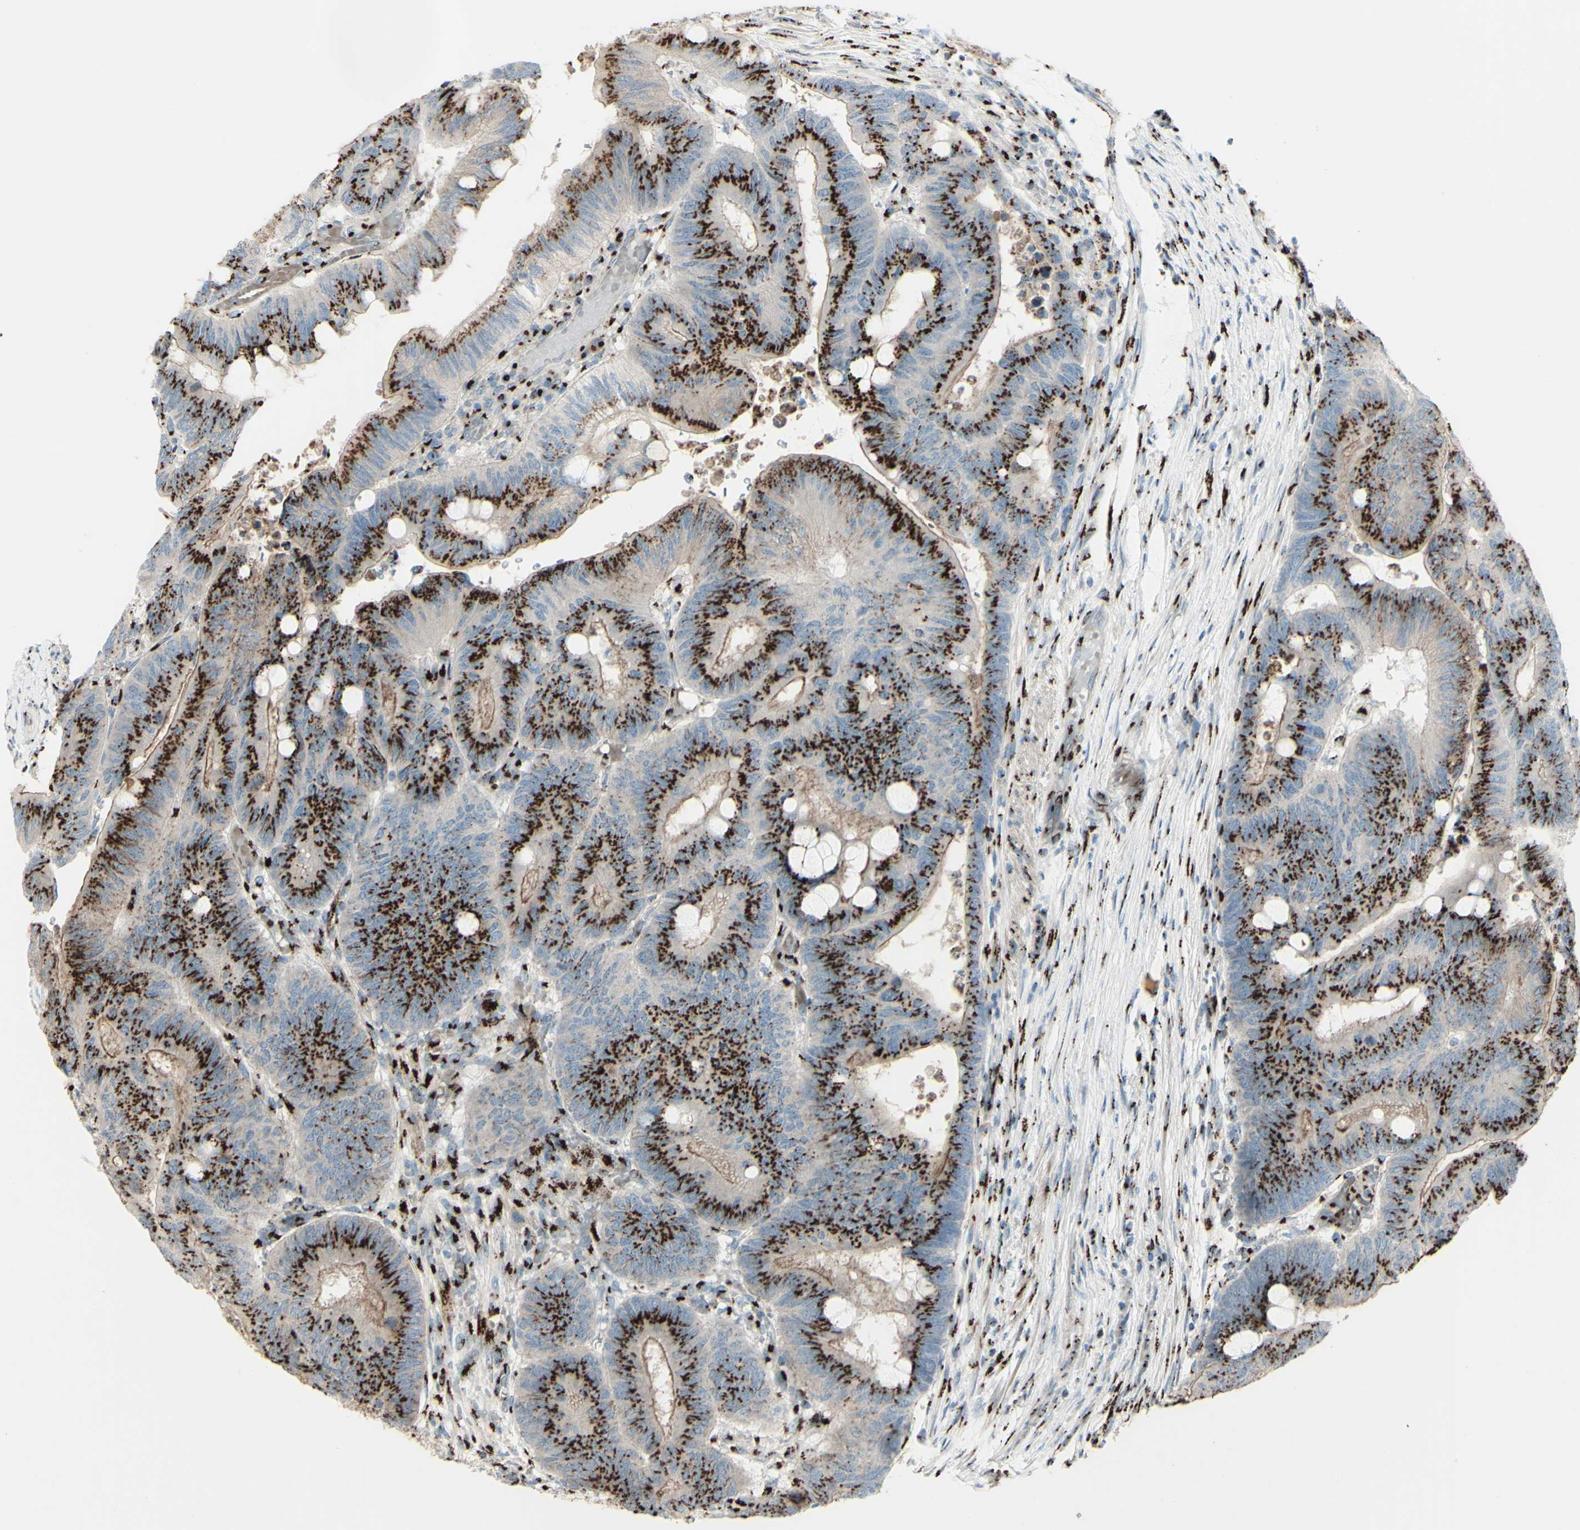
{"staining": {"intensity": "strong", "quantity": ">75%", "location": "cytoplasmic/membranous"}, "tissue": "colorectal cancer", "cell_type": "Tumor cells", "image_type": "cancer", "snomed": [{"axis": "morphology", "description": "Normal tissue, NOS"}, {"axis": "morphology", "description": "Adenocarcinoma, NOS"}, {"axis": "topography", "description": "Rectum"}, {"axis": "topography", "description": "Peripheral nerve tissue"}], "caption": "The photomicrograph shows a brown stain indicating the presence of a protein in the cytoplasmic/membranous of tumor cells in colorectal cancer (adenocarcinoma).", "gene": "BPNT2", "patient": {"sex": "male", "age": 92}}